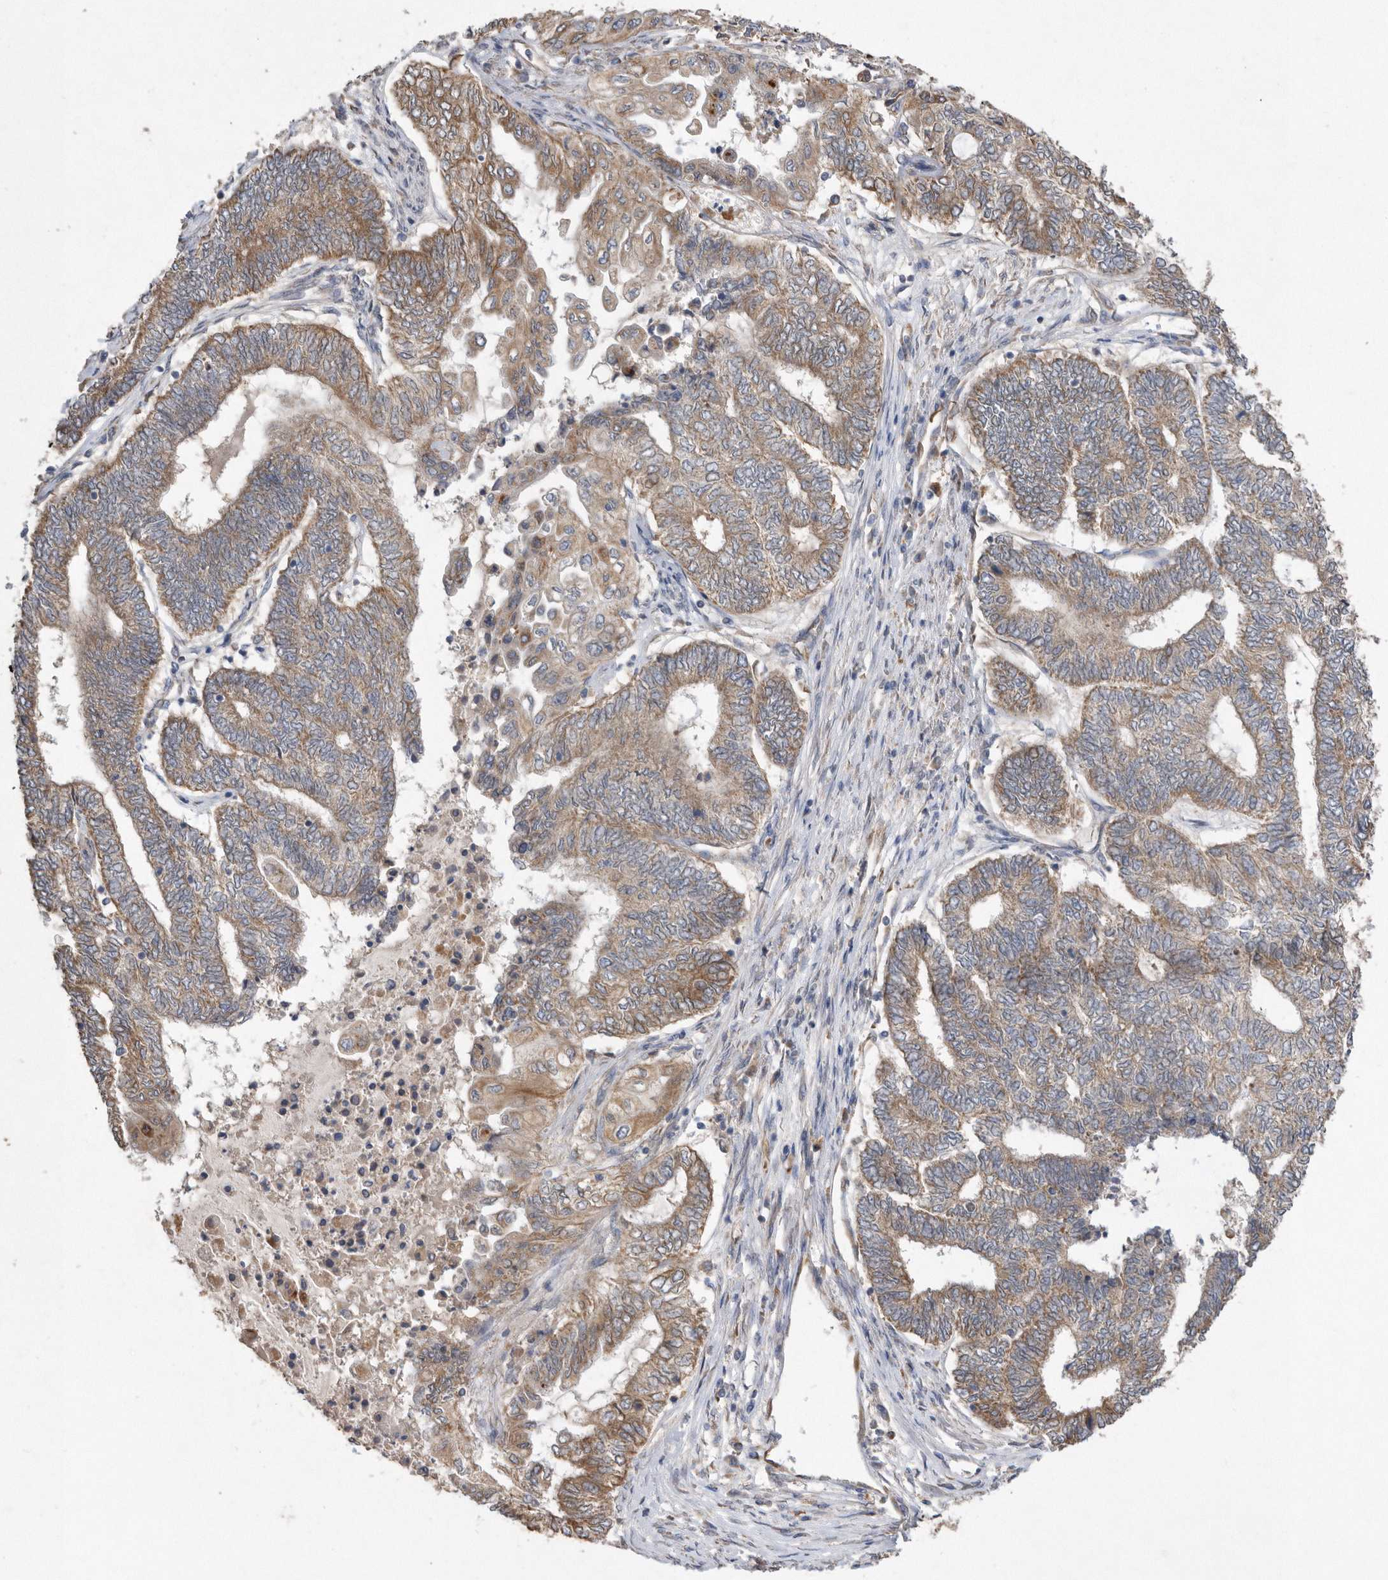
{"staining": {"intensity": "moderate", "quantity": ">75%", "location": "cytoplasmic/membranous"}, "tissue": "endometrial cancer", "cell_type": "Tumor cells", "image_type": "cancer", "snomed": [{"axis": "morphology", "description": "Adenocarcinoma, NOS"}, {"axis": "topography", "description": "Uterus"}, {"axis": "topography", "description": "Endometrium"}], "caption": "Protein staining of endometrial adenocarcinoma tissue reveals moderate cytoplasmic/membranous positivity in about >75% of tumor cells.", "gene": "PON2", "patient": {"sex": "female", "age": 70}}